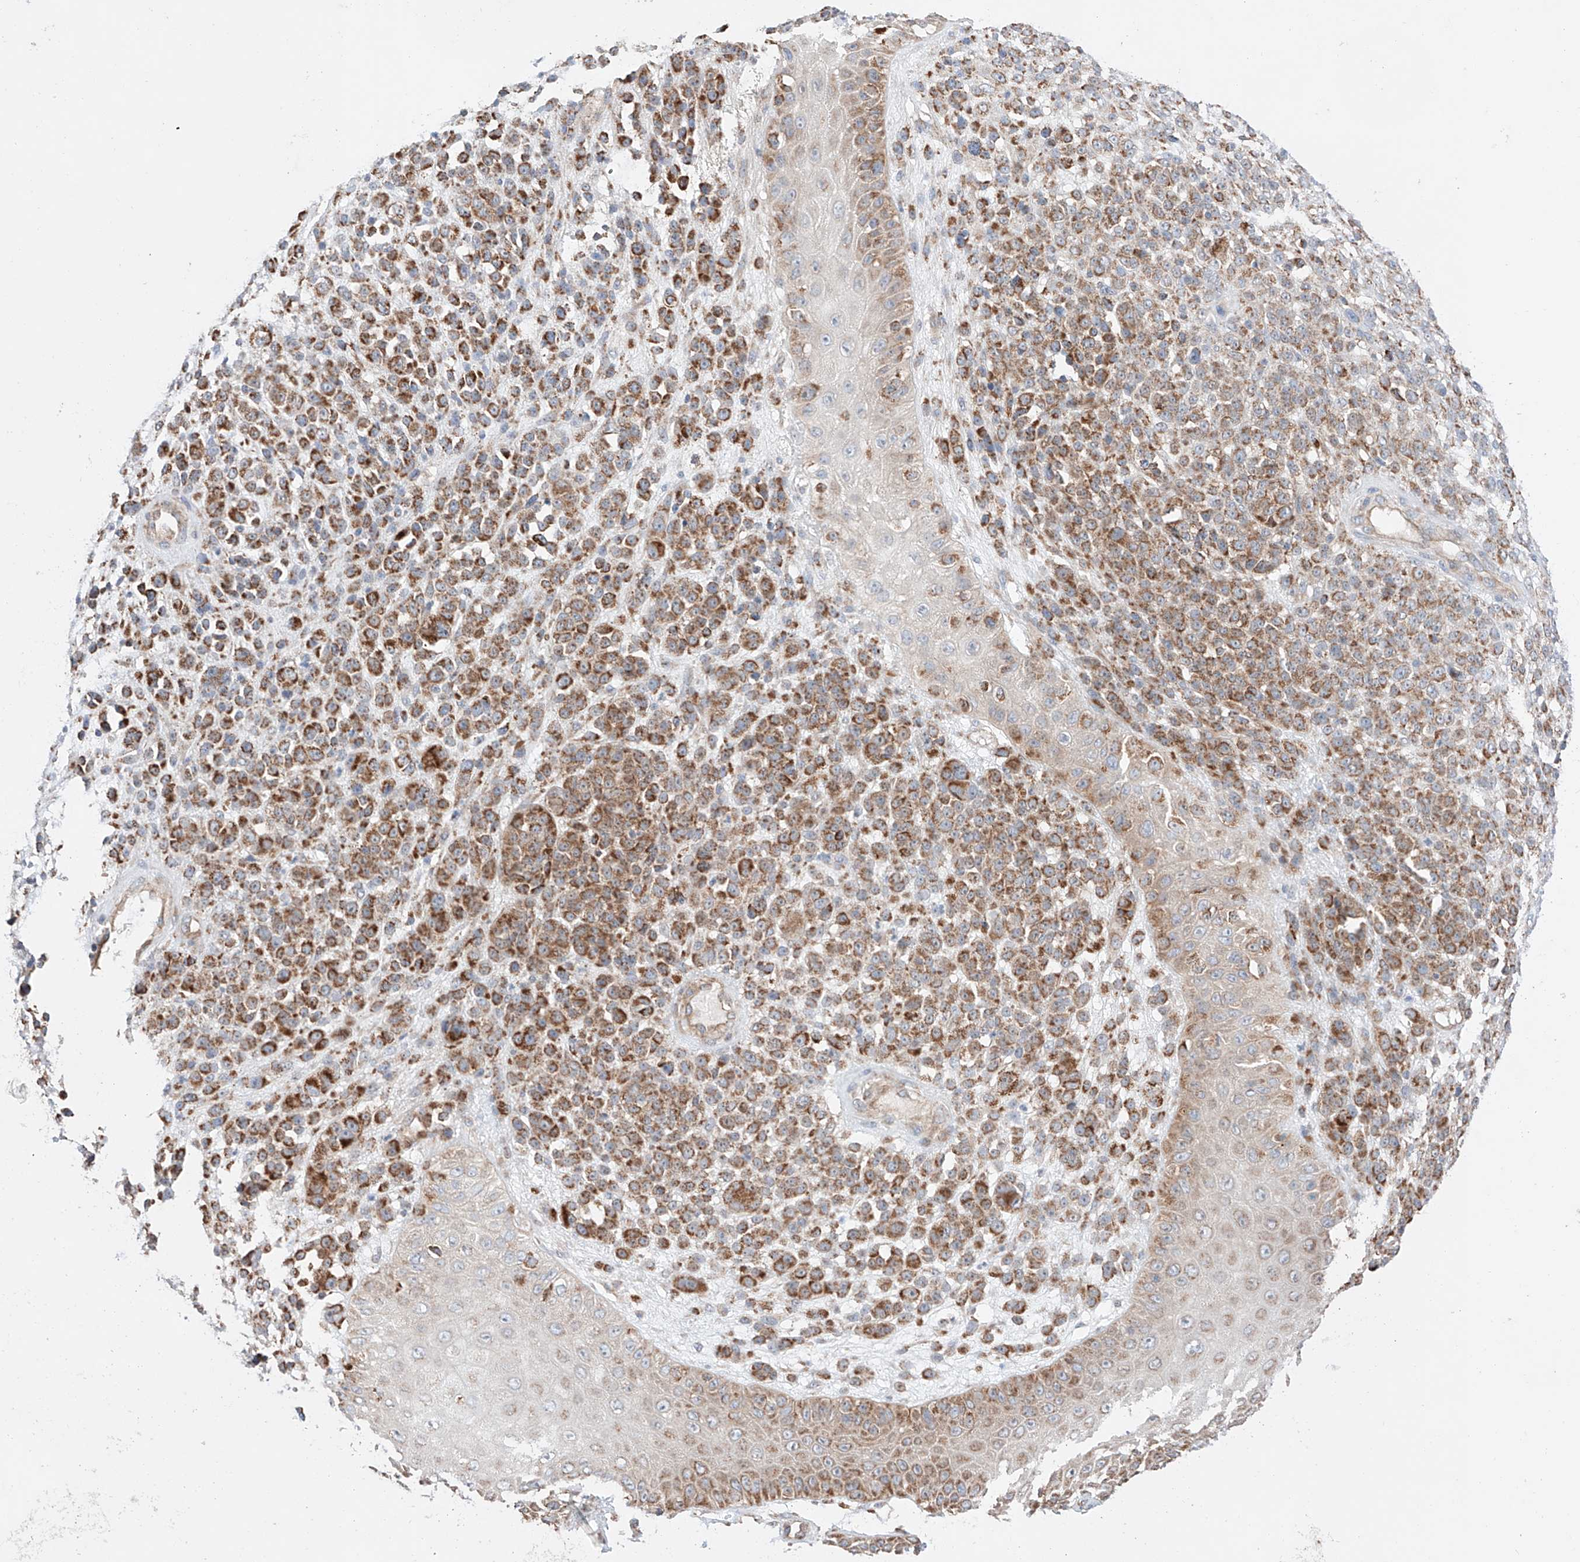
{"staining": {"intensity": "moderate", "quantity": ">75%", "location": "cytoplasmic/membranous"}, "tissue": "melanoma", "cell_type": "Tumor cells", "image_type": "cancer", "snomed": [{"axis": "morphology", "description": "Malignant melanoma, NOS"}, {"axis": "topography", "description": "Skin"}], "caption": "Immunohistochemical staining of melanoma reveals moderate cytoplasmic/membranous protein staining in about >75% of tumor cells. The staining was performed using DAB (3,3'-diaminobenzidine) to visualize the protein expression in brown, while the nuclei were stained in blue with hematoxylin (Magnification: 20x).", "gene": "KTI12", "patient": {"sex": "female", "age": 55}}